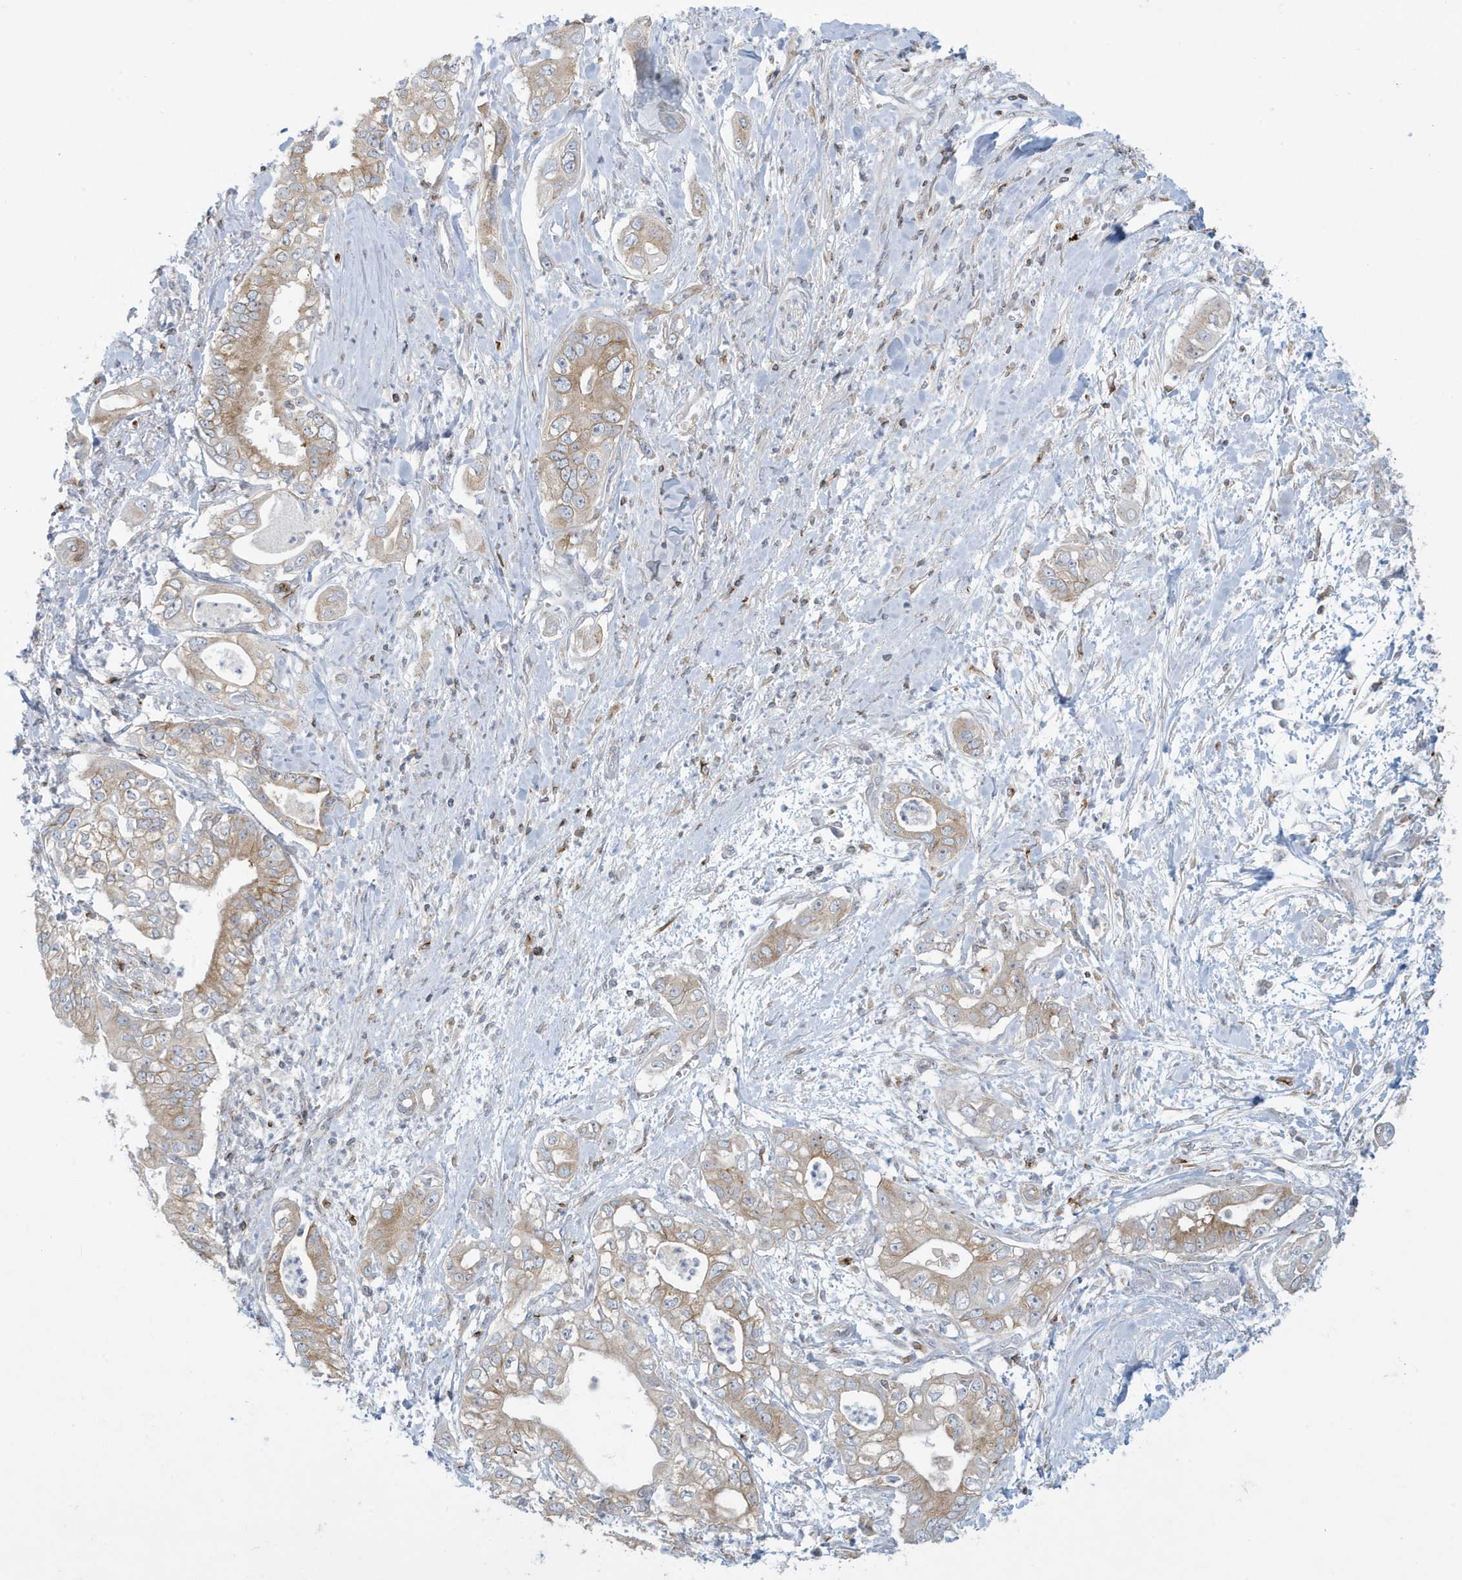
{"staining": {"intensity": "weak", "quantity": "25%-75%", "location": "cytoplasmic/membranous"}, "tissue": "pancreatic cancer", "cell_type": "Tumor cells", "image_type": "cancer", "snomed": [{"axis": "morphology", "description": "Adenocarcinoma, NOS"}, {"axis": "topography", "description": "Pancreas"}], "caption": "Pancreatic cancer (adenocarcinoma) tissue displays weak cytoplasmic/membranous expression in about 25%-75% of tumor cells", "gene": "SLAMF9", "patient": {"sex": "female", "age": 78}}